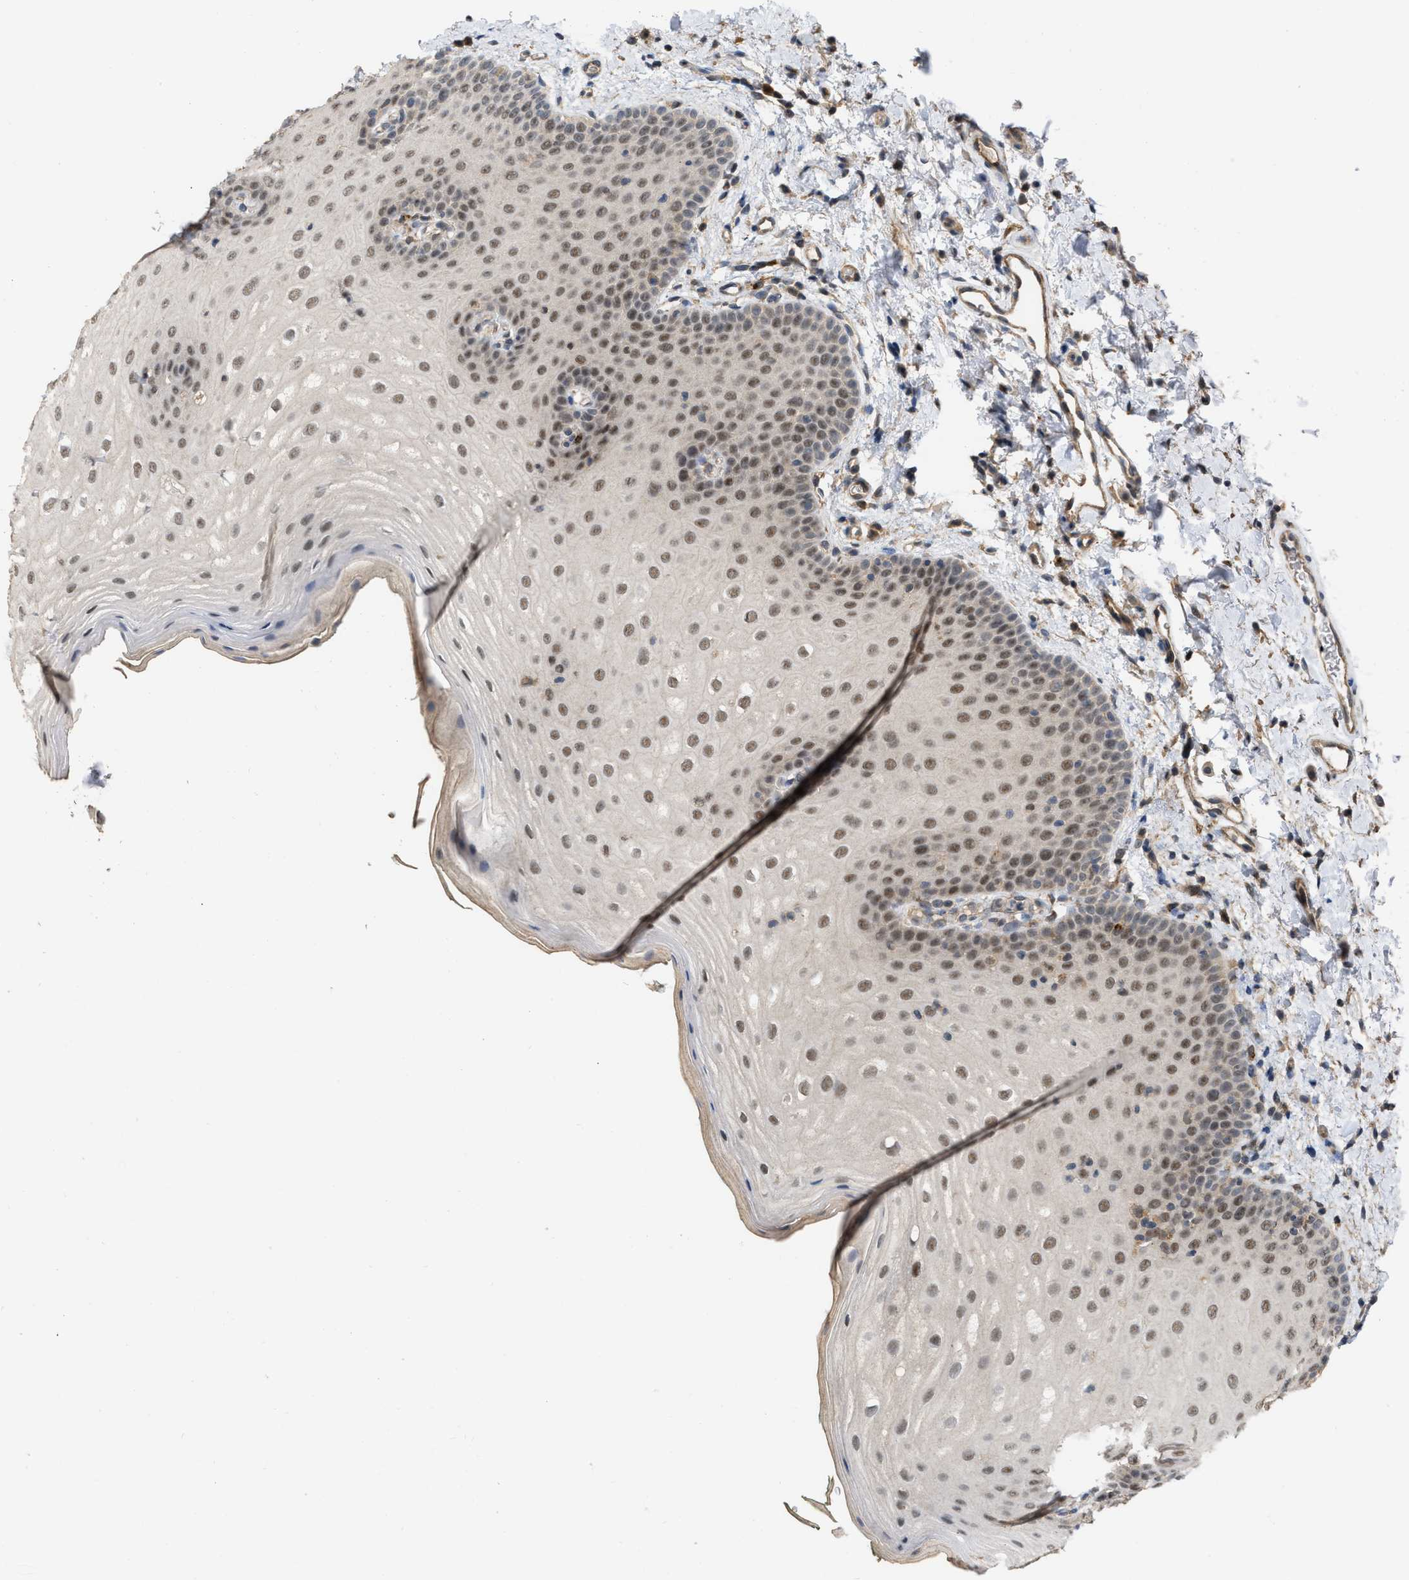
{"staining": {"intensity": "weak", "quantity": "25%-75%", "location": "nuclear"}, "tissue": "oral mucosa", "cell_type": "Squamous epithelial cells", "image_type": "normal", "snomed": [{"axis": "morphology", "description": "Normal tissue, NOS"}, {"axis": "topography", "description": "Skin"}, {"axis": "topography", "description": "Oral tissue"}], "caption": "A high-resolution micrograph shows immunohistochemistry (IHC) staining of unremarkable oral mucosa, which displays weak nuclear staining in approximately 25%-75% of squamous epithelial cells. (IHC, brightfield microscopy, high magnification).", "gene": "NAPEPLD", "patient": {"sex": "male", "age": 84}}